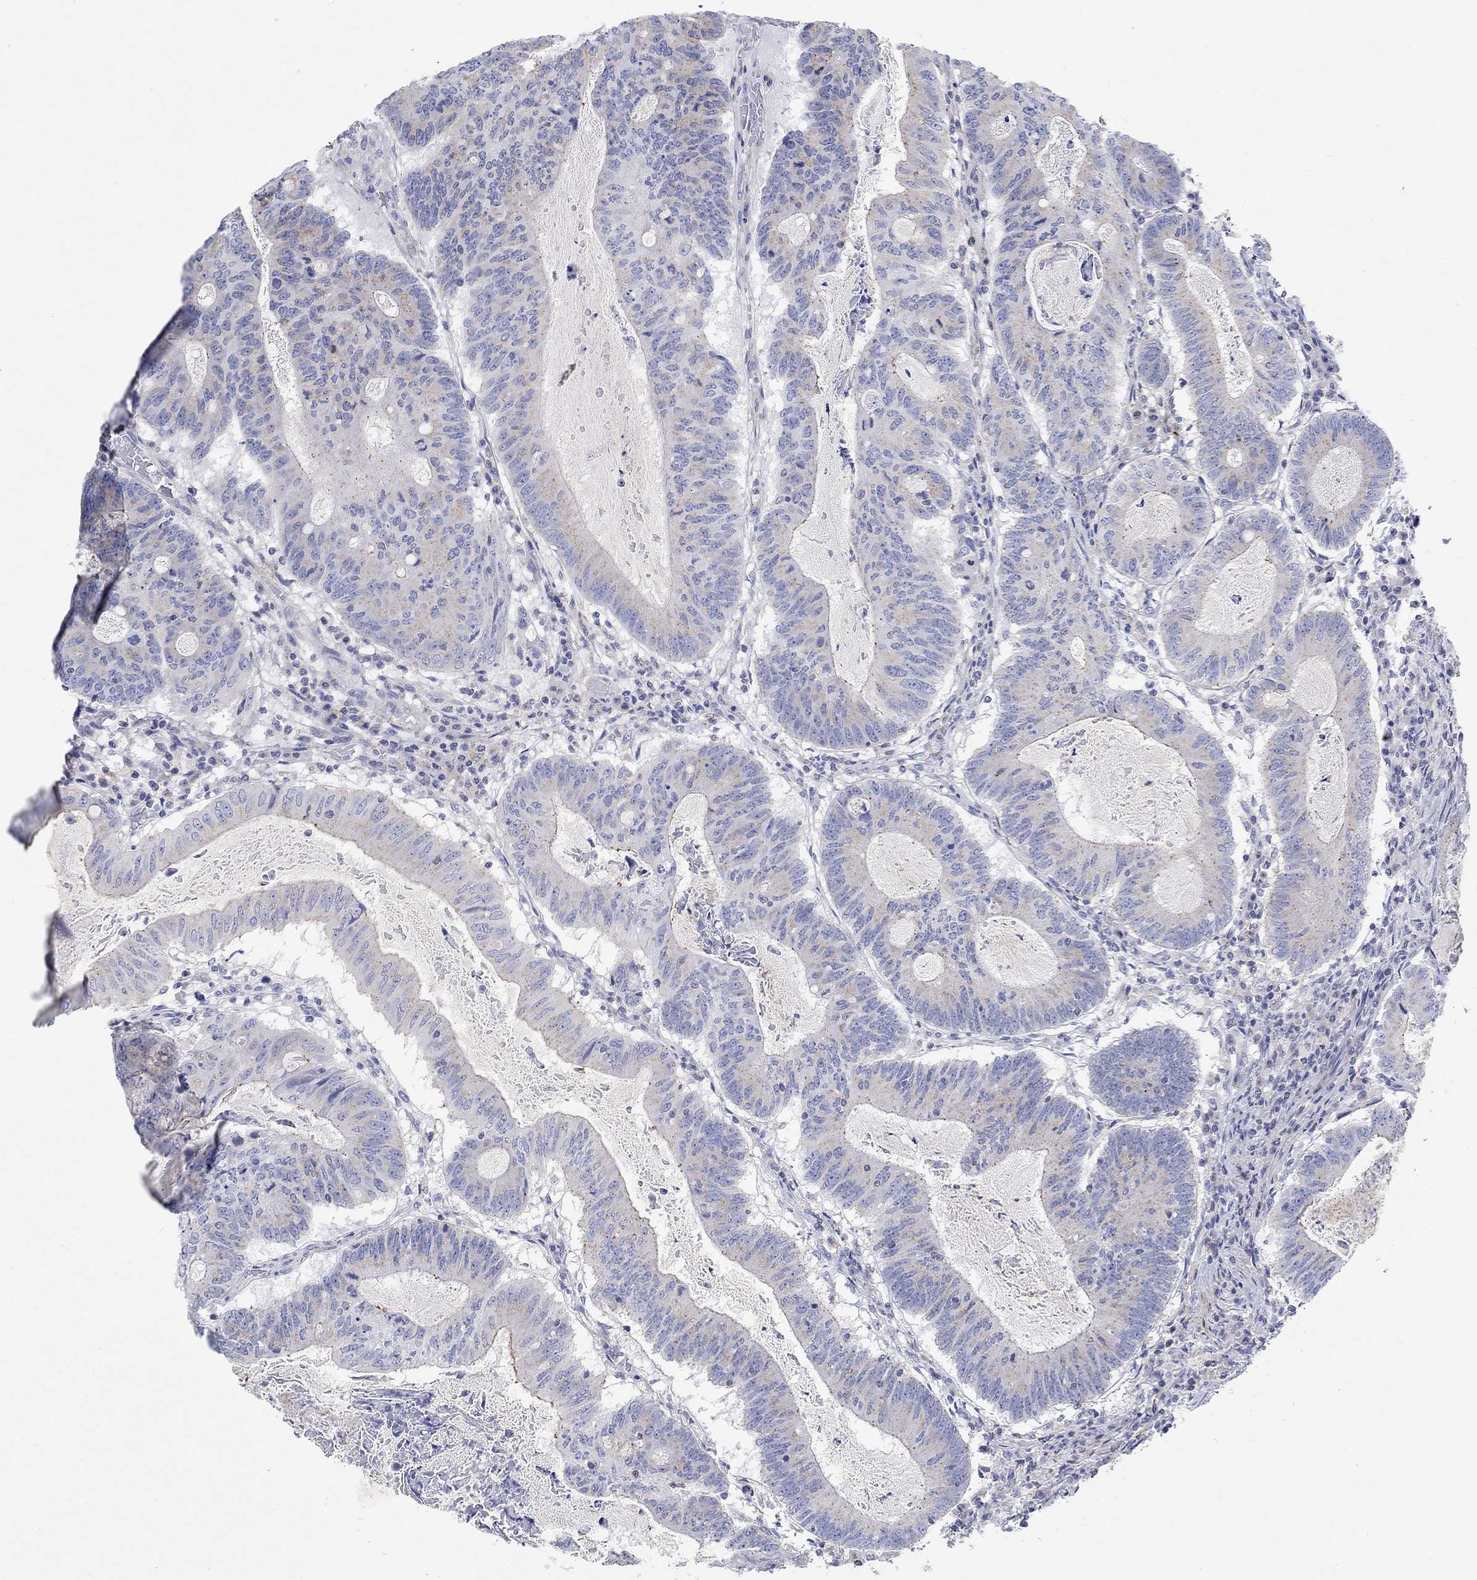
{"staining": {"intensity": "weak", "quantity": "<25%", "location": "cytoplasmic/membranous"}, "tissue": "colorectal cancer", "cell_type": "Tumor cells", "image_type": "cancer", "snomed": [{"axis": "morphology", "description": "Adenocarcinoma, NOS"}, {"axis": "topography", "description": "Colon"}], "caption": "Immunohistochemistry (IHC) photomicrograph of colorectal cancer stained for a protein (brown), which shows no expression in tumor cells. (DAB IHC, high magnification).", "gene": "NAV3", "patient": {"sex": "female", "age": 70}}